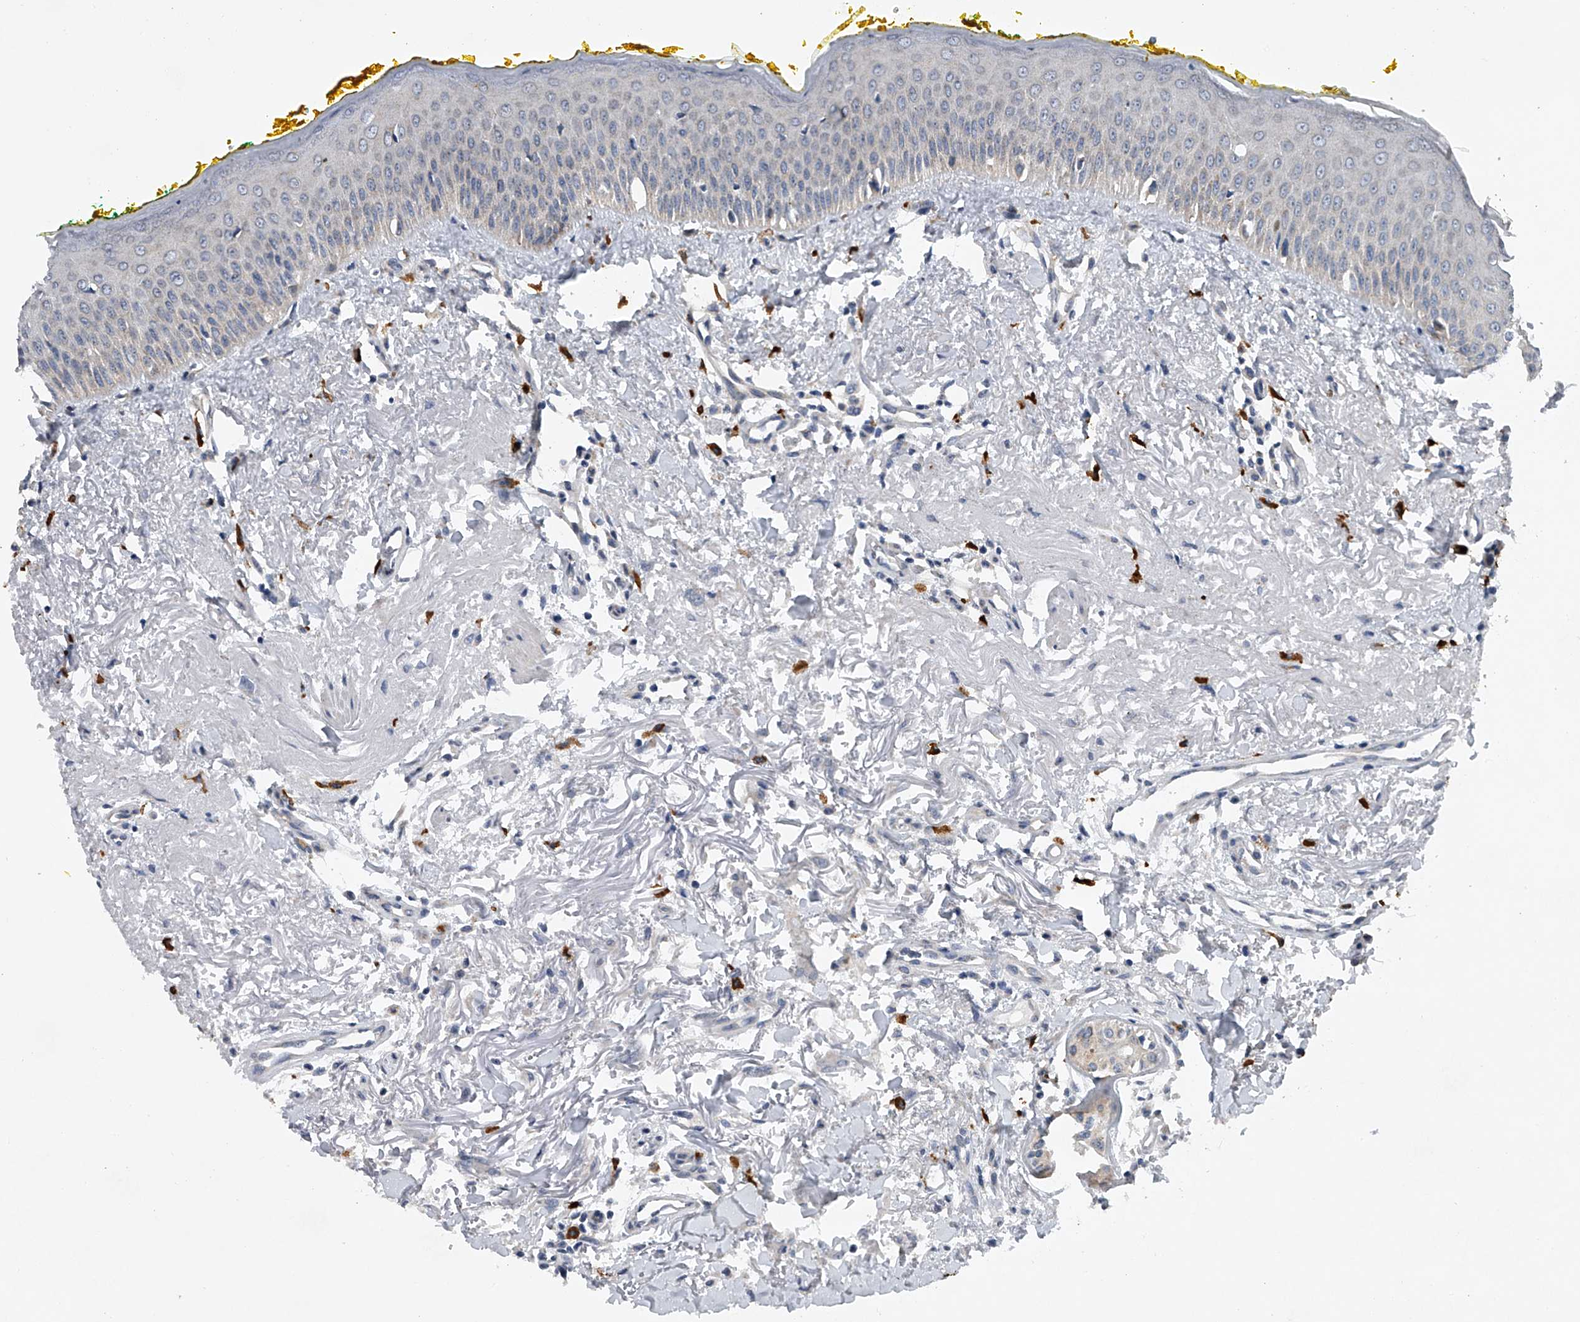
{"staining": {"intensity": "moderate", "quantity": "25%-75%", "location": "cytoplasmic/membranous"}, "tissue": "oral mucosa", "cell_type": "Squamous epithelial cells", "image_type": "normal", "snomed": [{"axis": "morphology", "description": "Normal tissue, NOS"}, {"axis": "topography", "description": "Oral tissue"}], "caption": "Protein expression analysis of benign oral mucosa demonstrates moderate cytoplasmic/membranous staining in approximately 25%-75% of squamous epithelial cells. (IHC, brightfield microscopy, high magnification).", "gene": "RNF5", "patient": {"sex": "female", "age": 70}}